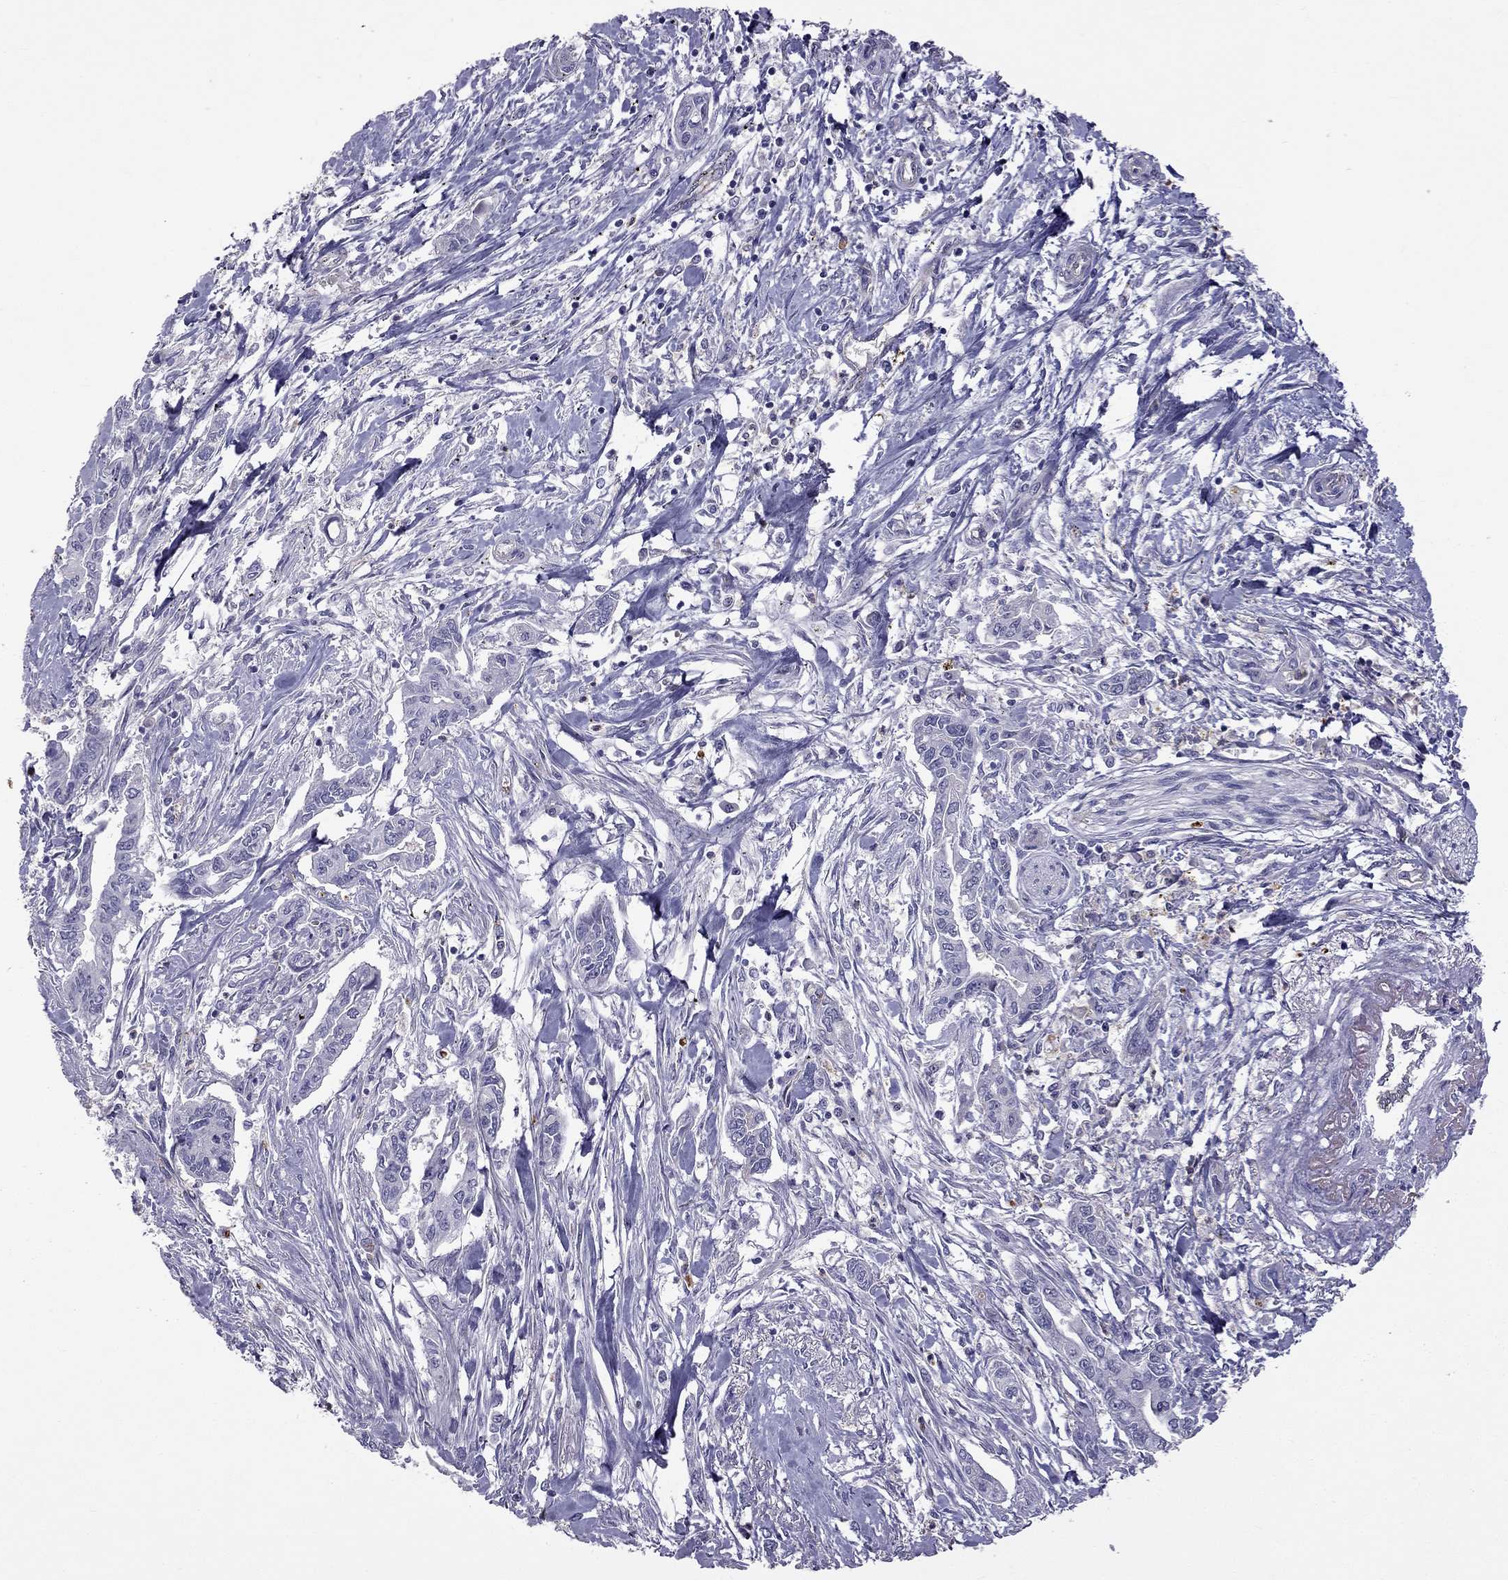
{"staining": {"intensity": "negative", "quantity": "none", "location": "none"}, "tissue": "pancreatic cancer", "cell_type": "Tumor cells", "image_type": "cancer", "snomed": [{"axis": "morphology", "description": "Adenocarcinoma, NOS"}, {"axis": "topography", "description": "Pancreas"}], "caption": "A high-resolution image shows immunohistochemistry staining of adenocarcinoma (pancreatic), which displays no significant positivity in tumor cells. (Stains: DAB (3,3'-diaminobenzidine) IHC with hematoxylin counter stain, Microscopy: brightfield microscopy at high magnification).", "gene": "STOML3", "patient": {"sex": "male", "age": 60}}